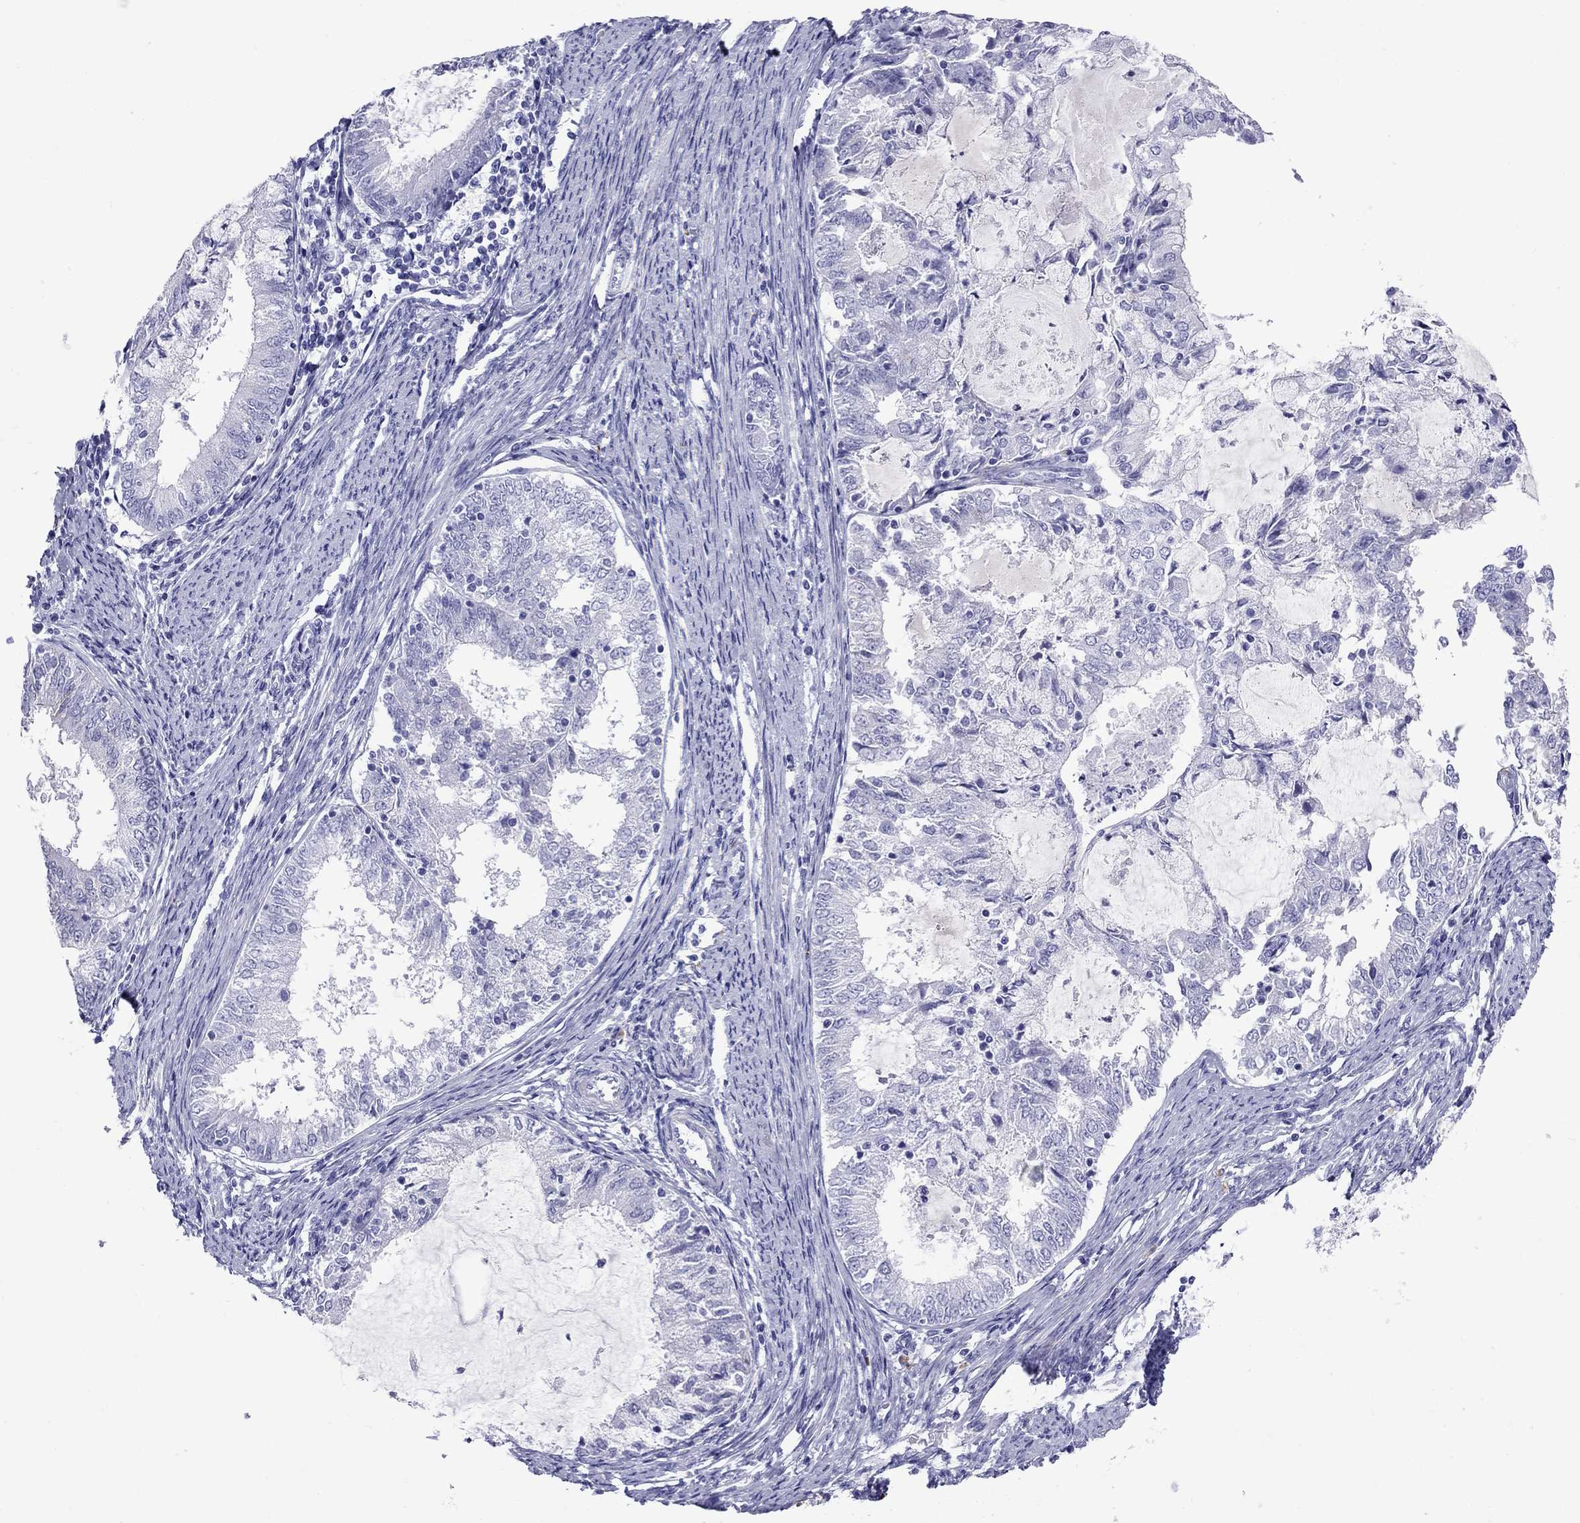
{"staining": {"intensity": "negative", "quantity": "none", "location": "none"}, "tissue": "endometrial cancer", "cell_type": "Tumor cells", "image_type": "cancer", "snomed": [{"axis": "morphology", "description": "Adenocarcinoma, NOS"}, {"axis": "topography", "description": "Endometrium"}], "caption": "Protein analysis of endometrial cancer shows no significant expression in tumor cells.", "gene": "GRIA2", "patient": {"sex": "female", "age": 57}}